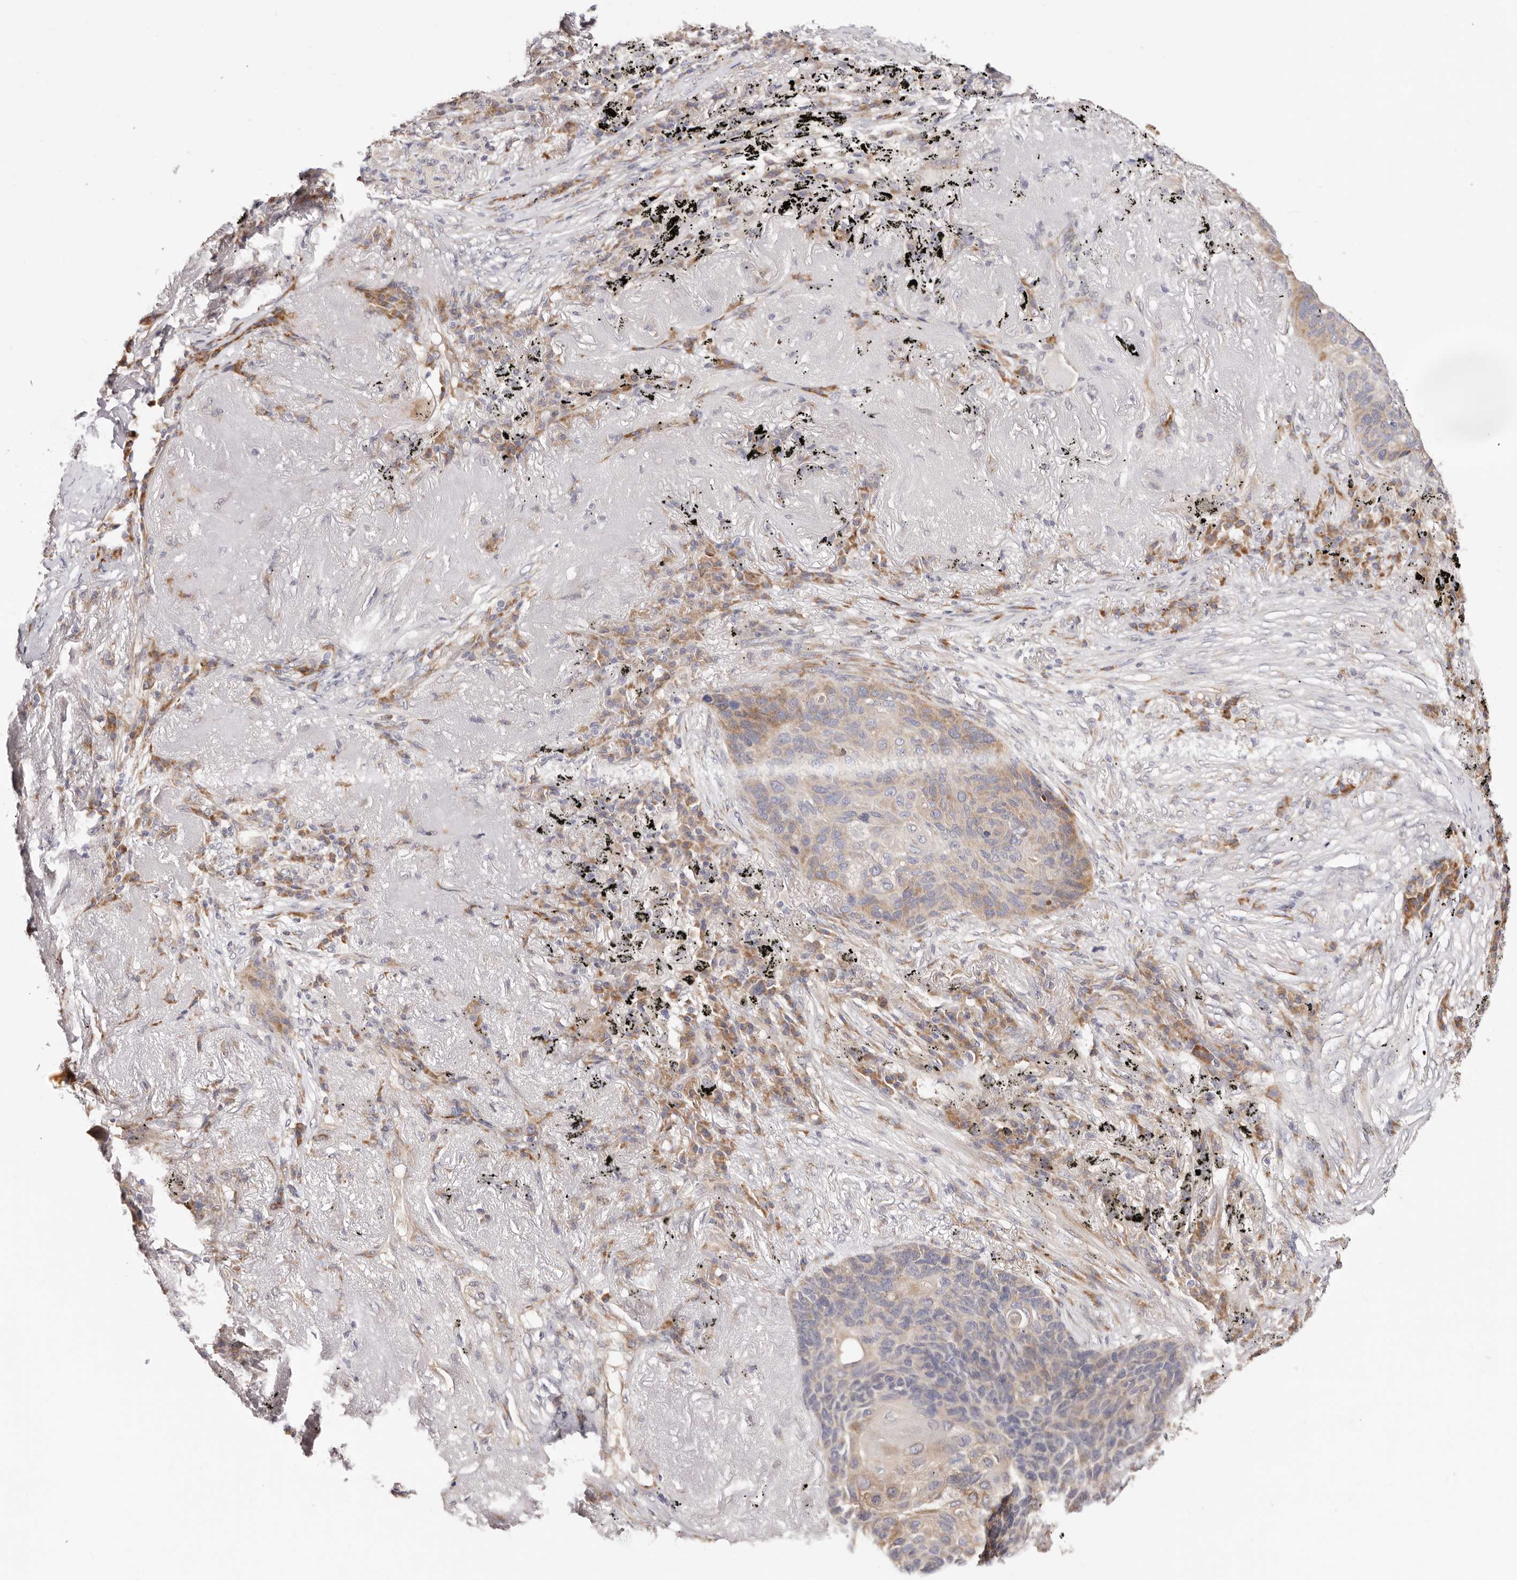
{"staining": {"intensity": "weak", "quantity": "<25%", "location": "cytoplasmic/membranous"}, "tissue": "lung cancer", "cell_type": "Tumor cells", "image_type": "cancer", "snomed": [{"axis": "morphology", "description": "Squamous cell carcinoma, NOS"}, {"axis": "topography", "description": "Lung"}], "caption": "Immunohistochemical staining of human lung squamous cell carcinoma displays no significant staining in tumor cells.", "gene": "BCL2L15", "patient": {"sex": "female", "age": 63}}